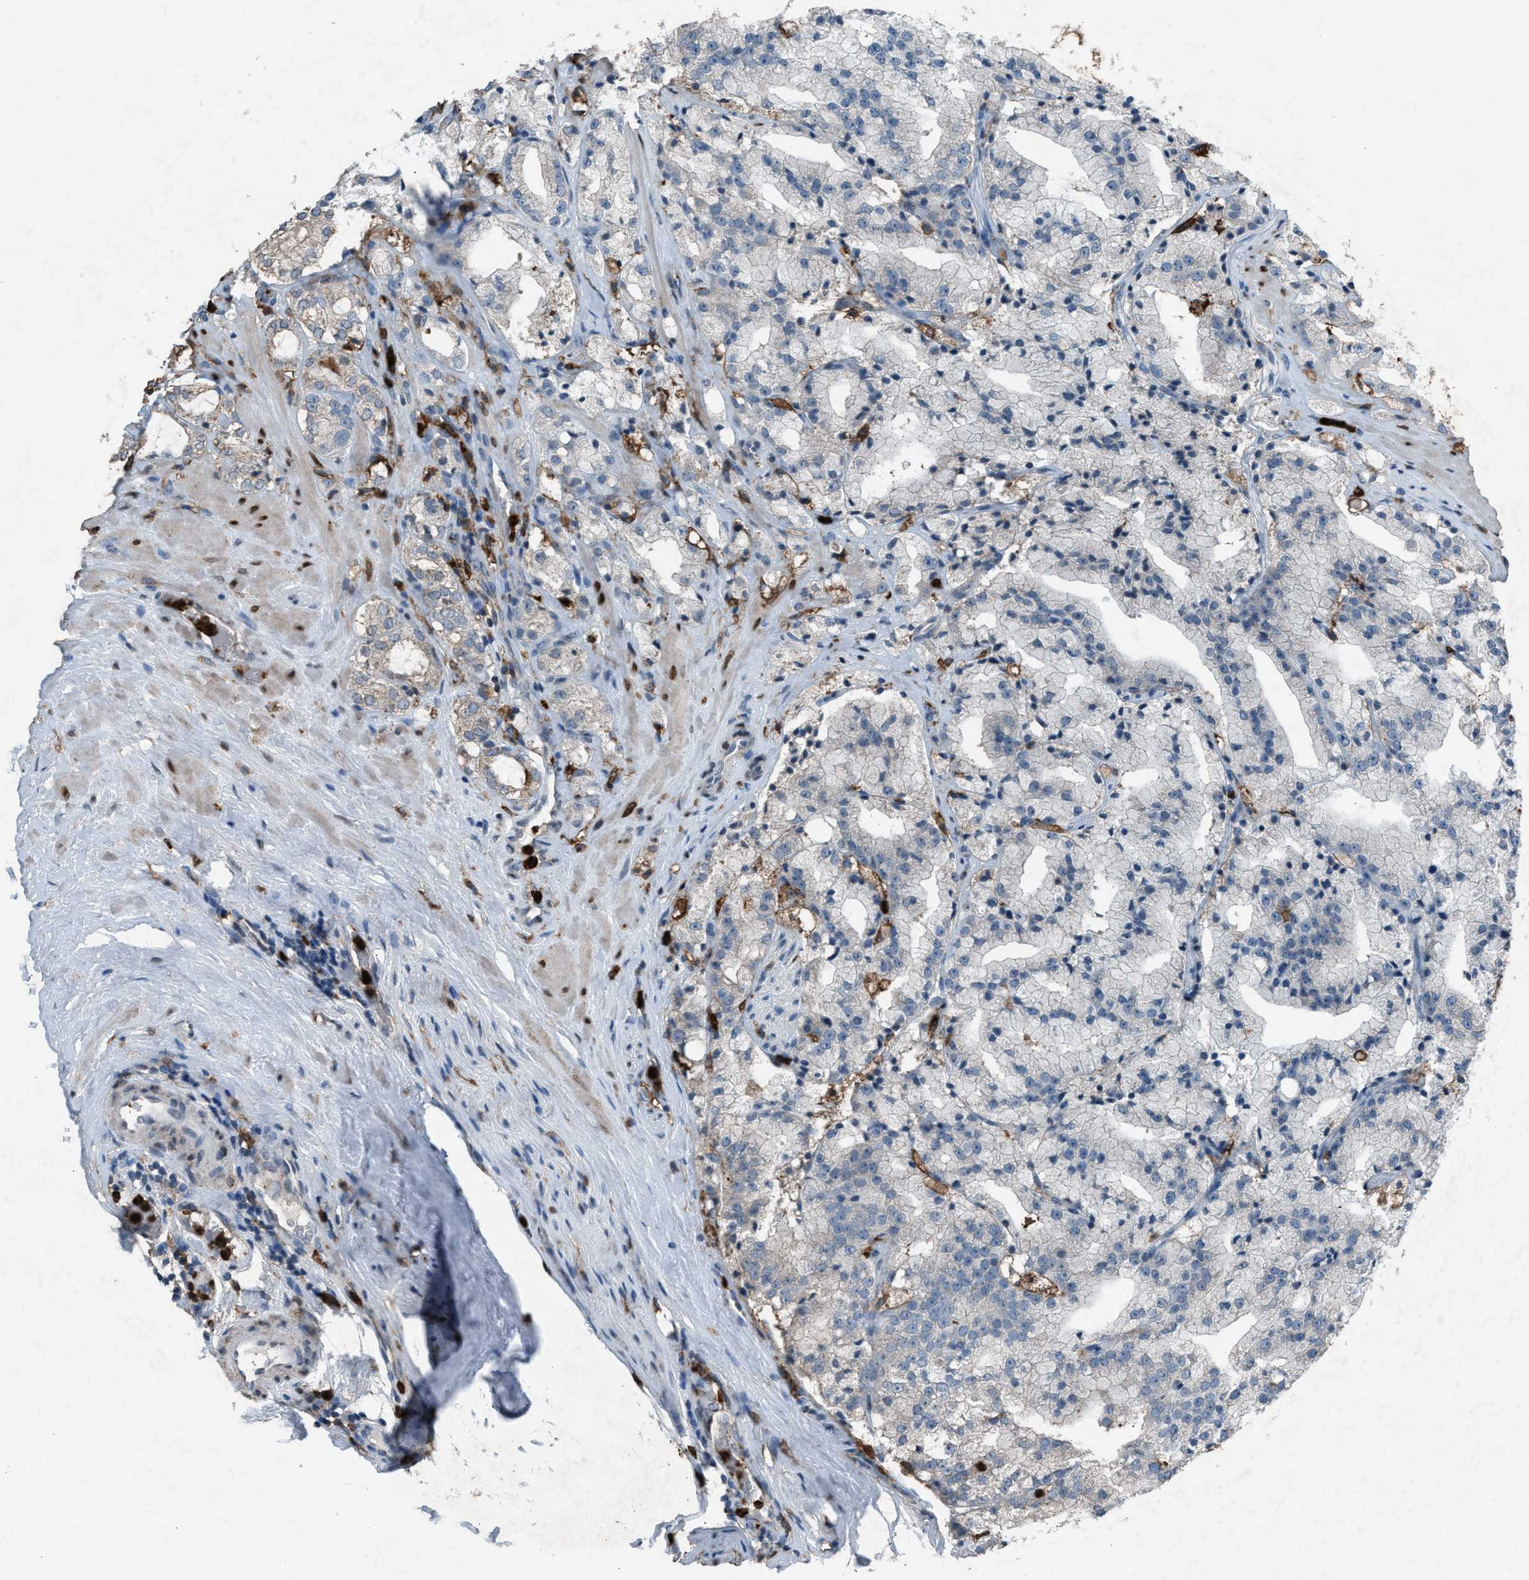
{"staining": {"intensity": "weak", "quantity": "<25%", "location": "cytoplasmic/membranous"}, "tissue": "prostate cancer", "cell_type": "Tumor cells", "image_type": "cancer", "snomed": [{"axis": "morphology", "description": "Adenocarcinoma, High grade"}, {"axis": "topography", "description": "Prostate"}], "caption": "High power microscopy micrograph of an IHC photomicrograph of prostate cancer, revealing no significant staining in tumor cells.", "gene": "FCER1G", "patient": {"sex": "male", "age": 64}}